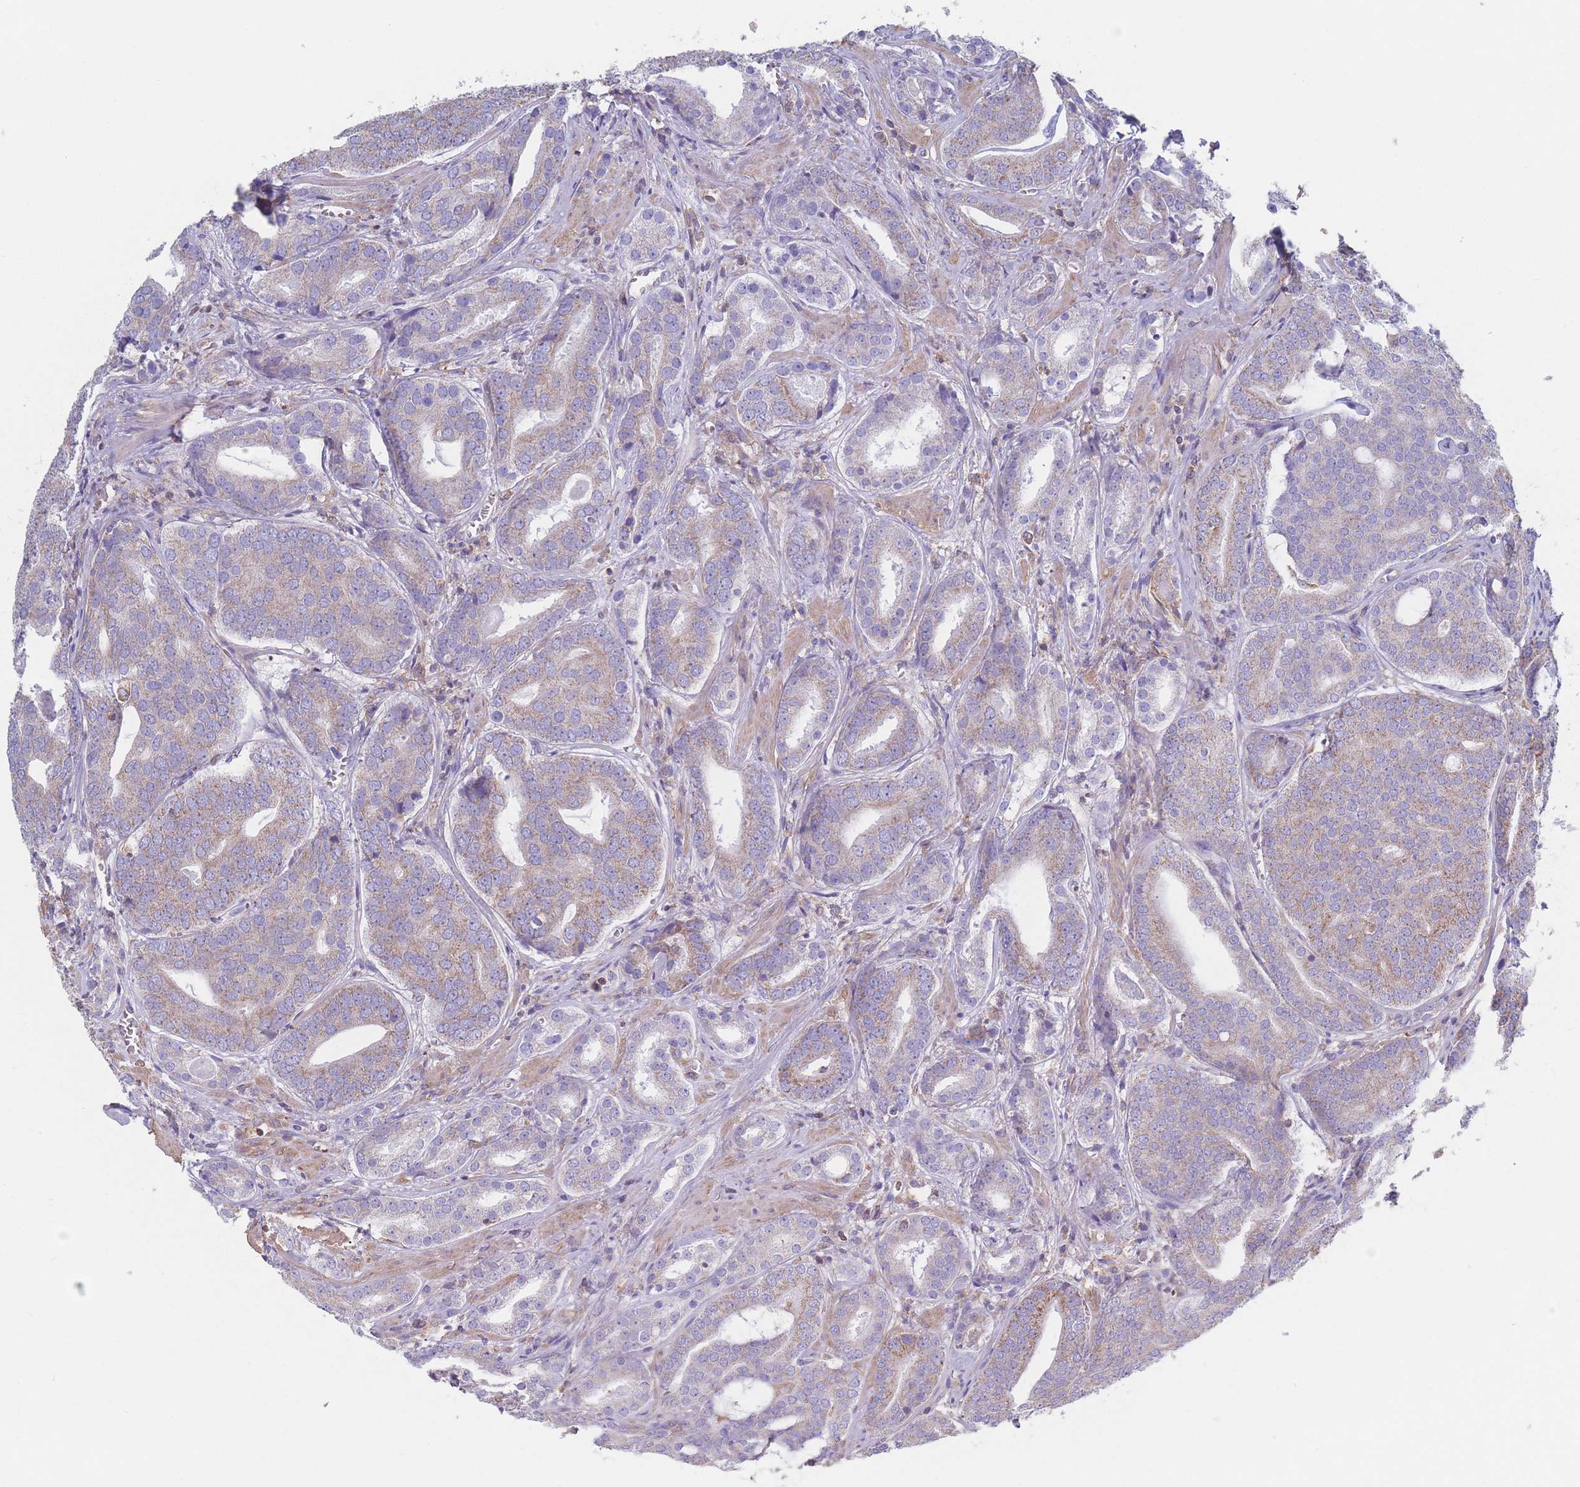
{"staining": {"intensity": "moderate", "quantity": "25%-75%", "location": "cytoplasmic/membranous"}, "tissue": "prostate cancer", "cell_type": "Tumor cells", "image_type": "cancer", "snomed": [{"axis": "morphology", "description": "Adenocarcinoma, High grade"}, {"axis": "topography", "description": "Prostate"}], "caption": "Prostate cancer stained with a protein marker demonstrates moderate staining in tumor cells.", "gene": "ADH1A", "patient": {"sex": "male", "age": 55}}